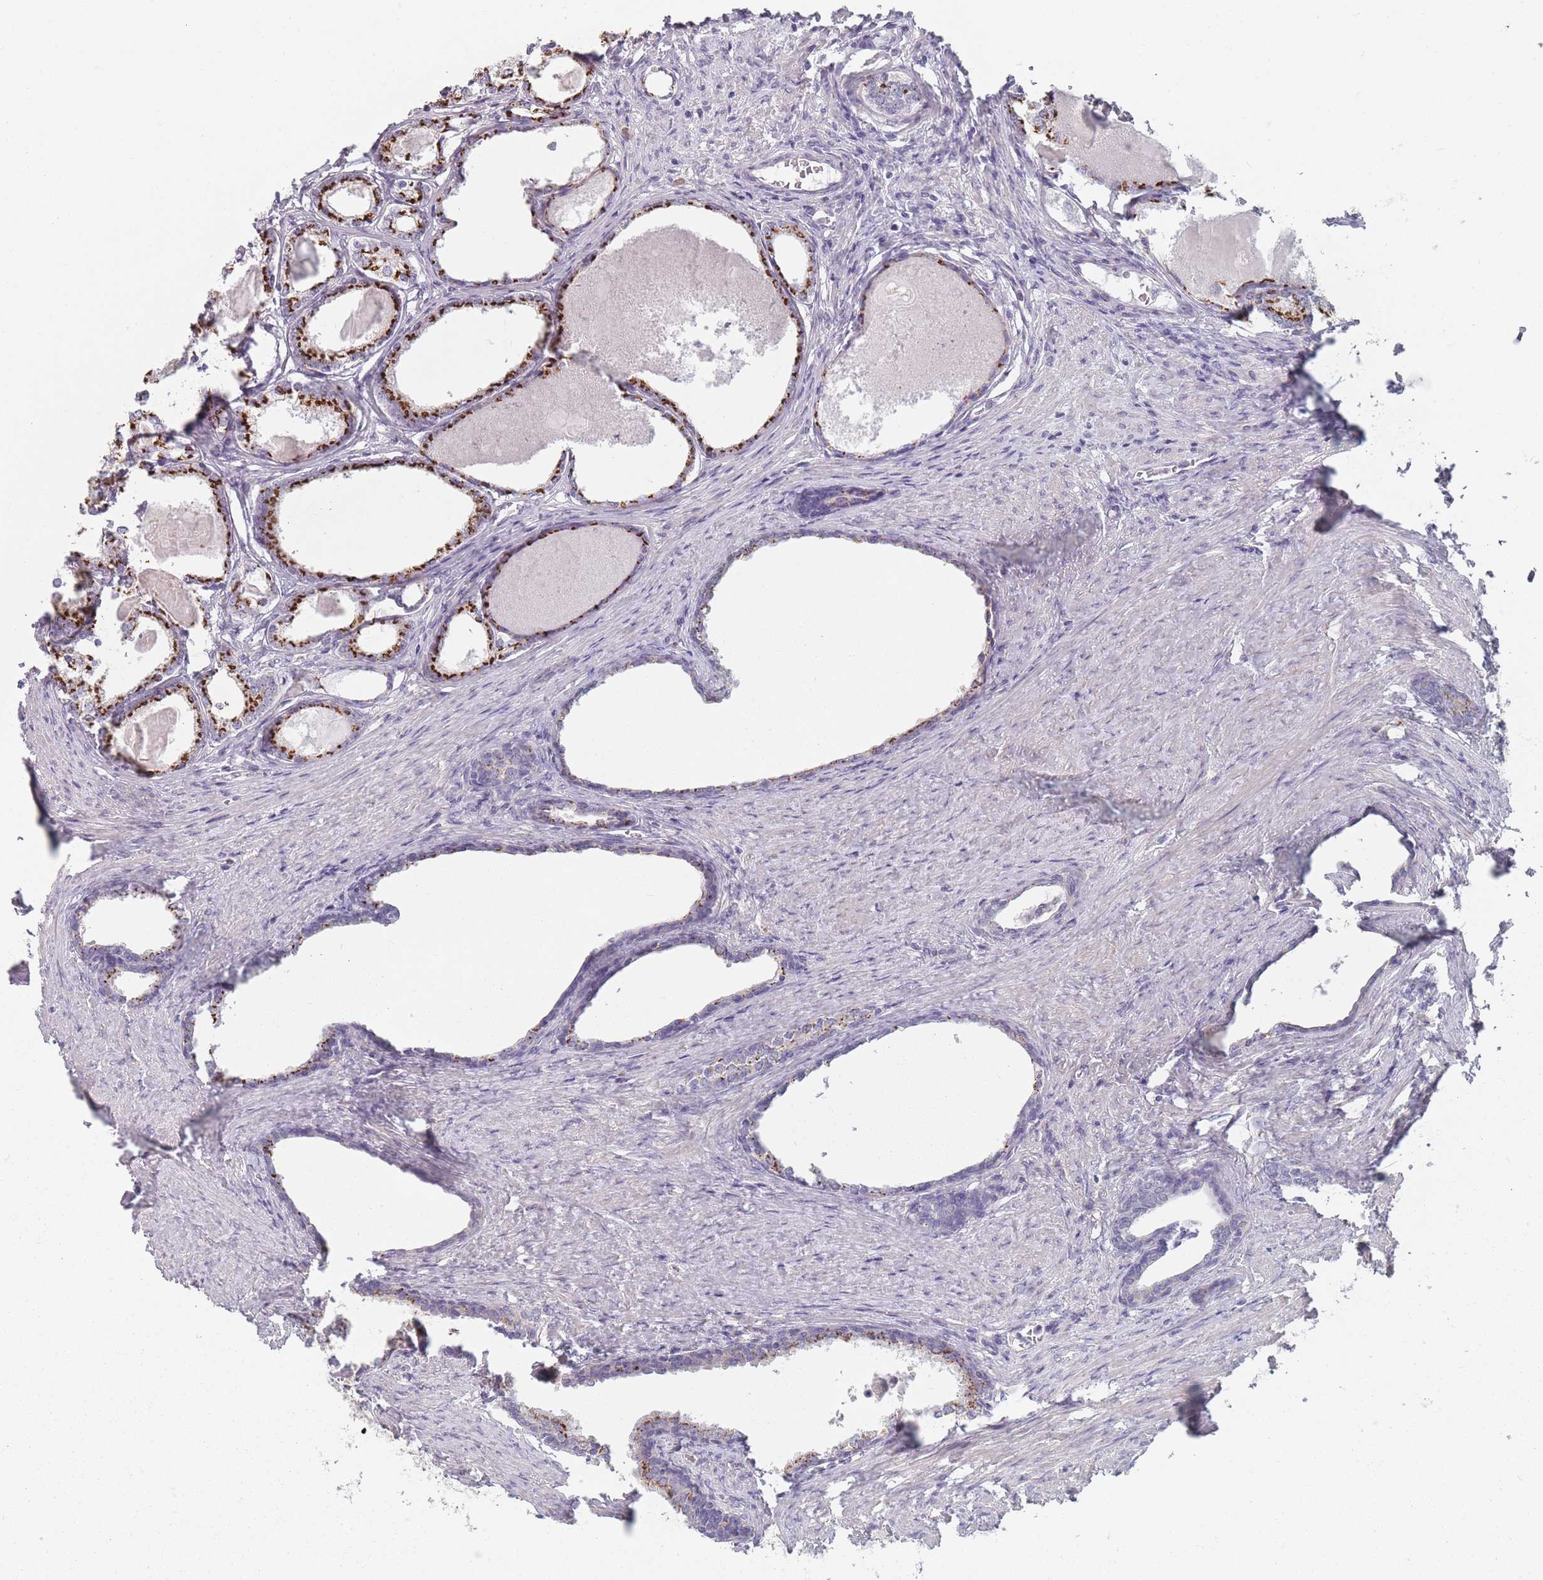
{"staining": {"intensity": "strong", "quantity": "25%-75%", "location": "cytoplasmic/membranous"}, "tissue": "prostate cancer", "cell_type": "Tumor cells", "image_type": "cancer", "snomed": [{"axis": "morphology", "description": "Adenocarcinoma, High grade"}, {"axis": "topography", "description": "Prostate"}], "caption": "Immunohistochemistry (IHC) of prostate high-grade adenocarcinoma exhibits high levels of strong cytoplasmic/membranous positivity in approximately 25%-75% of tumor cells. The staining was performed using DAB, with brown indicating positive protein expression. Nuclei are stained blue with hematoxylin.", "gene": "AKAIN1", "patient": {"sex": "male", "age": 69}}